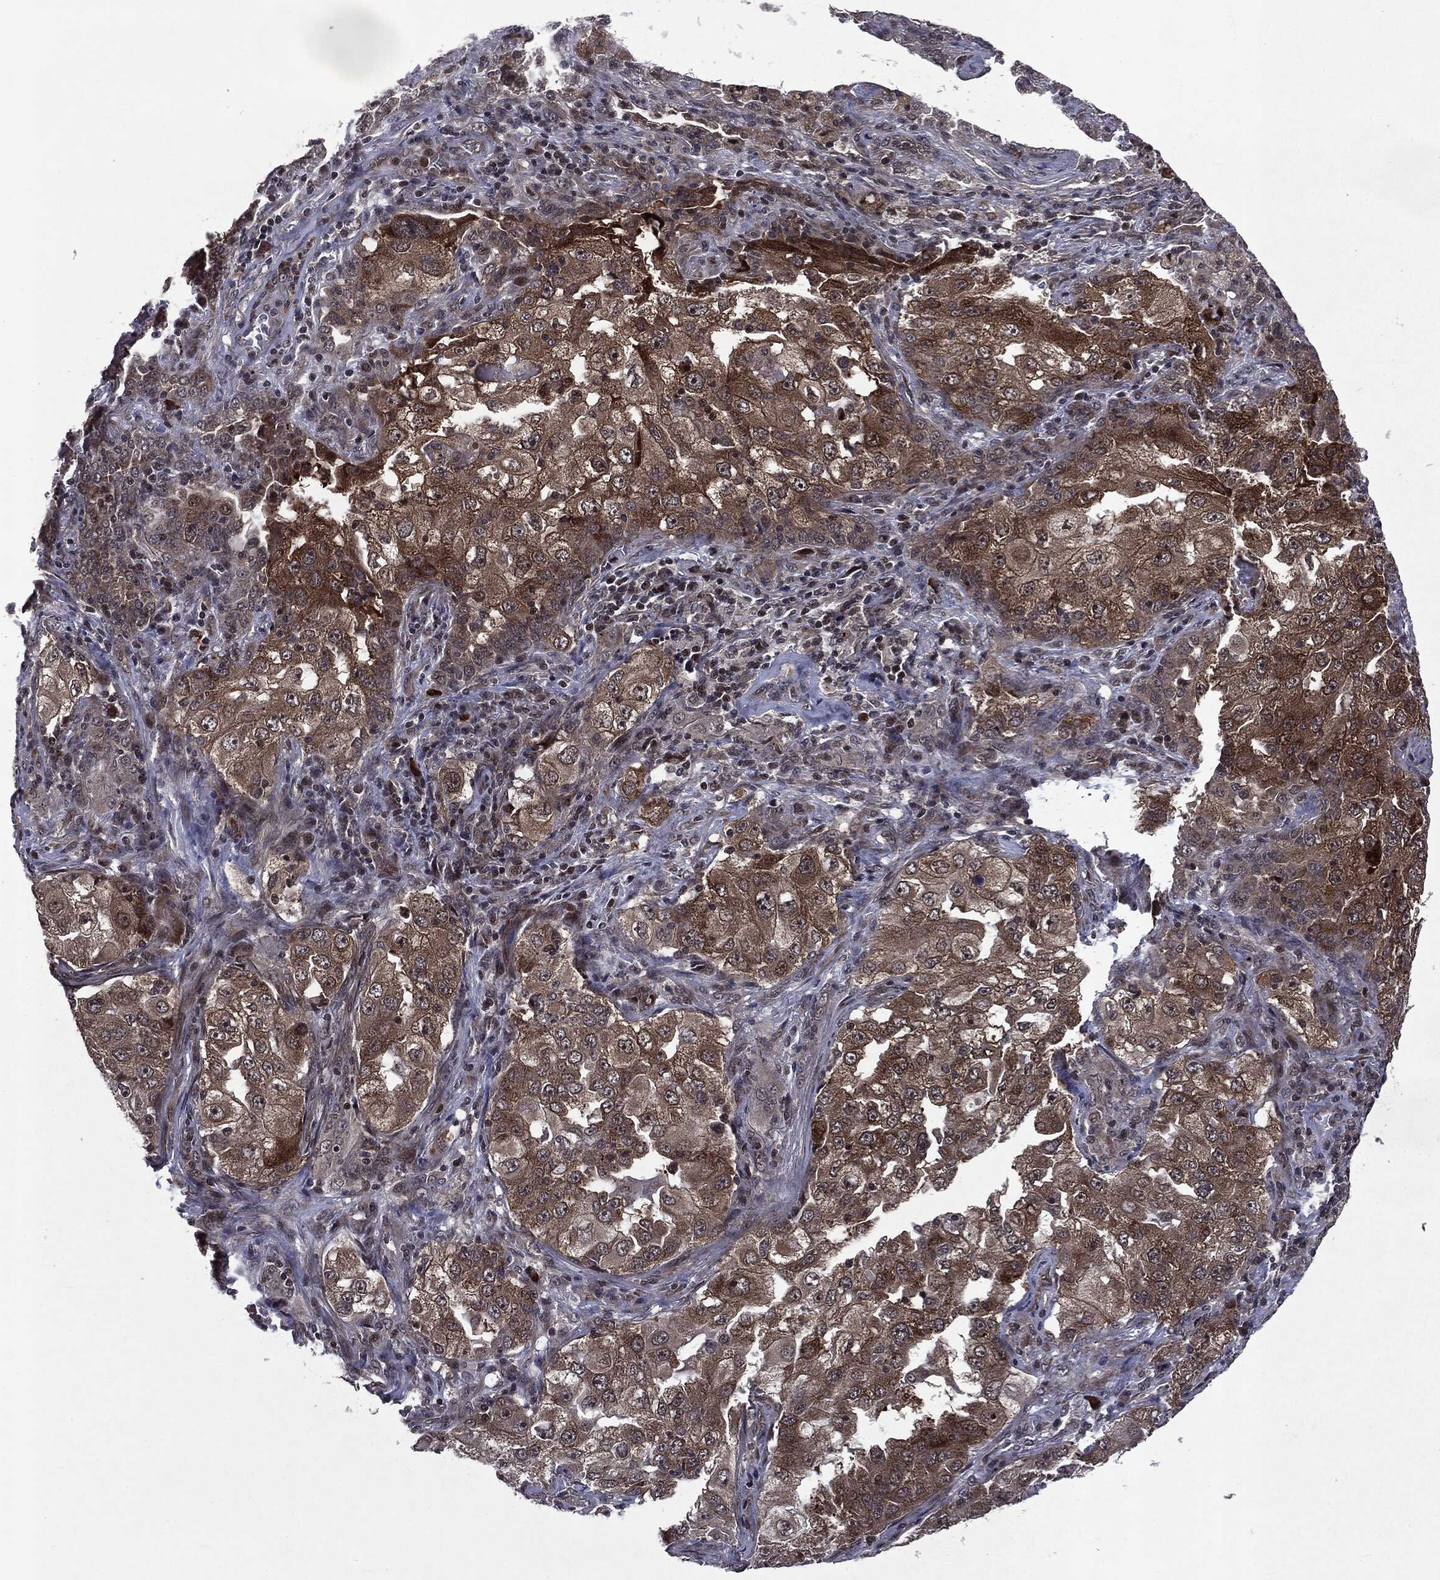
{"staining": {"intensity": "moderate", "quantity": "25%-75%", "location": "cytoplasmic/membranous"}, "tissue": "lung cancer", "cell_type": "Tumor cells", "image_type": "cancer", "snomed": [{"axis": "morphology", "description": "Adenocarcinoma, NOS"}, {"axis": "topography", "description": "Lung"}], "caption": "Immunohistochemistry (IHC) histopathology image of neoplastic tissue: lung cancer (adenocarcinoma) stained using IHC exhibits medium levels of moderate protein expression localized specifically in the cytoplasmic/membranous of tumor cells, appearing as a cytoplasmic/membranous brown color.", "gene": "STAU2", "patient": {"sex": "female", "age": 61}}